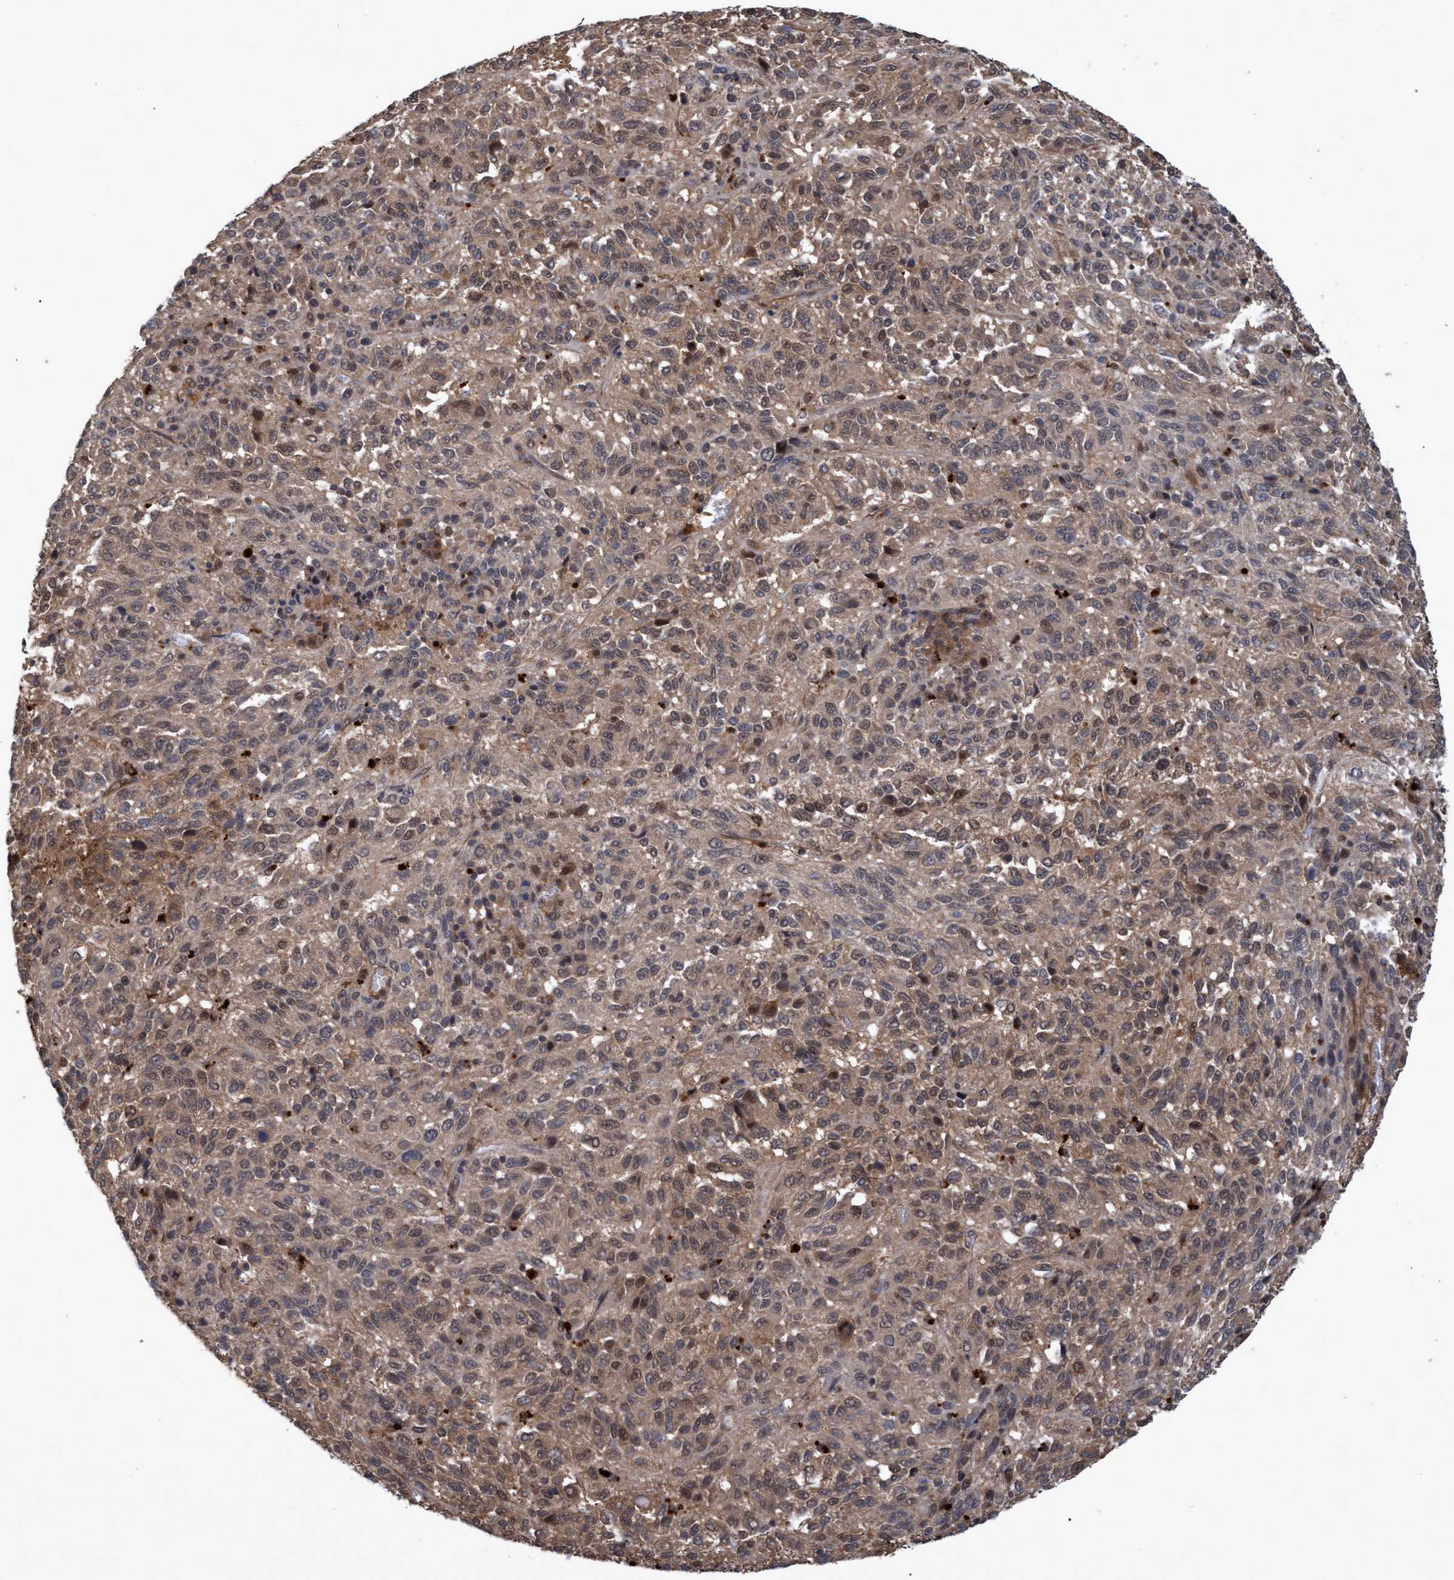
{"staining": {"intensity": "moderate", "quantity": ">75%", "location": "cytoplasmic/membranous,nuclear"}, "tissue": "melanoma", "cell_type": "Tumor cells", "image_type": "cancer", "snomed": [{"axis": "morphology", "description": "Malignant melanoma, Metastatic site"}, {"axis": "topography", "description": "Lung"}], "caption": "Human melanoma stained for a protein (brown) exhibits moderate cytoplasmic/membranous and nuclear positive staining in approximately >75% of tumor cells.", "gene": "PSMB6", "patient": {"sex": "male", "age": 64}}